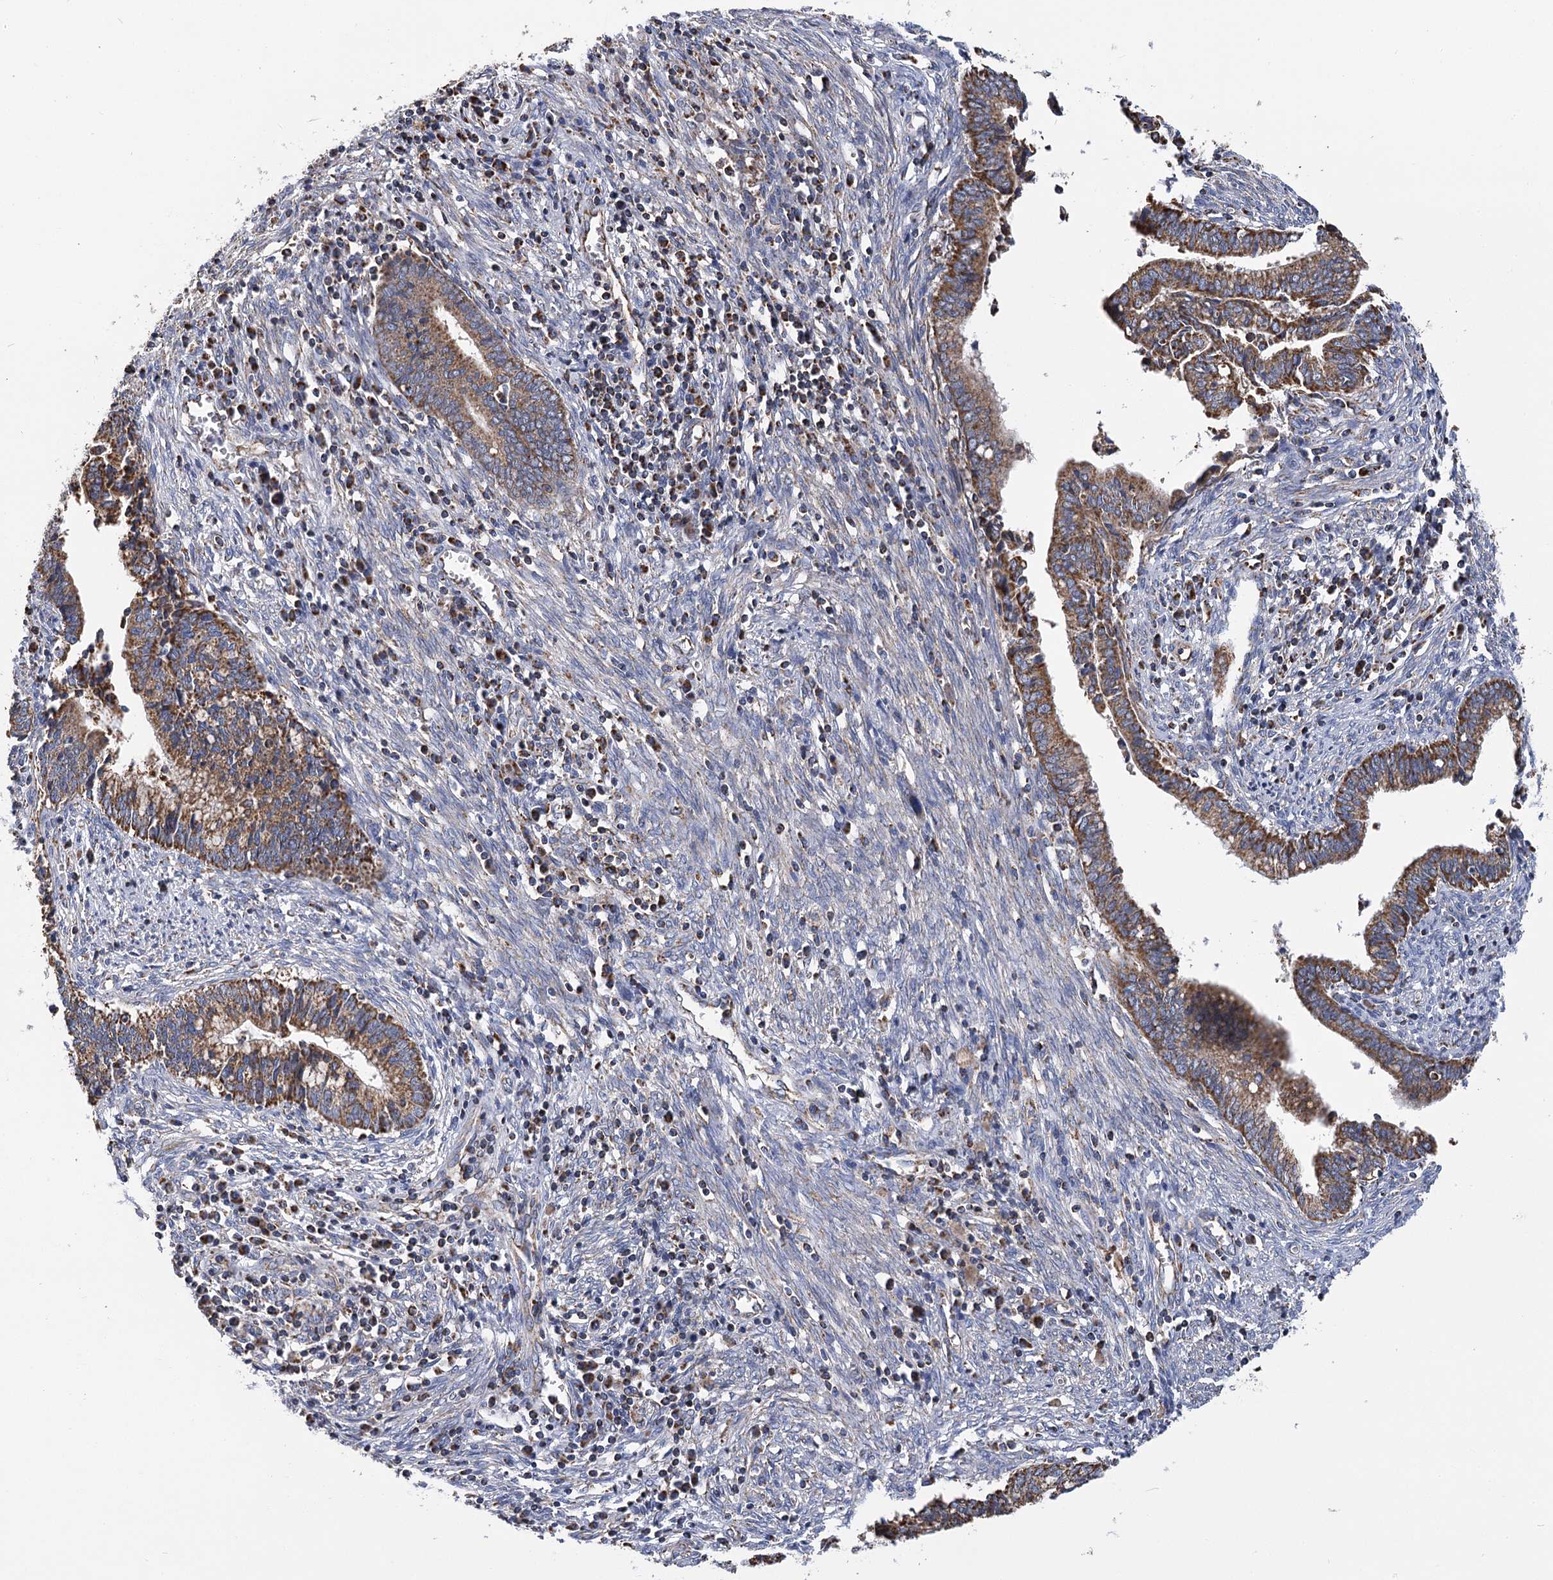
{"staining": {"intensity": "moderate", "quantity": ">75%", "location": "cytoplasmic/membranous"}, "tissue": "cervical cancer", "cell_type": "Tumor cells", "image_type": "cancer", "snomed": [{"axis": "morphology", "description": "Adenocarcinoma, NOS"}, {"axis": "topography", "description": "Cervix"}], "caption": "Immunohistochemical staining of cervical cancer exhibits medium levels of moderate cytoplasmic/membranous protein positivity in about >75% of tumor cells.", "gene": "CCDC73", "patient": {"sex": "female", "age": 44}}